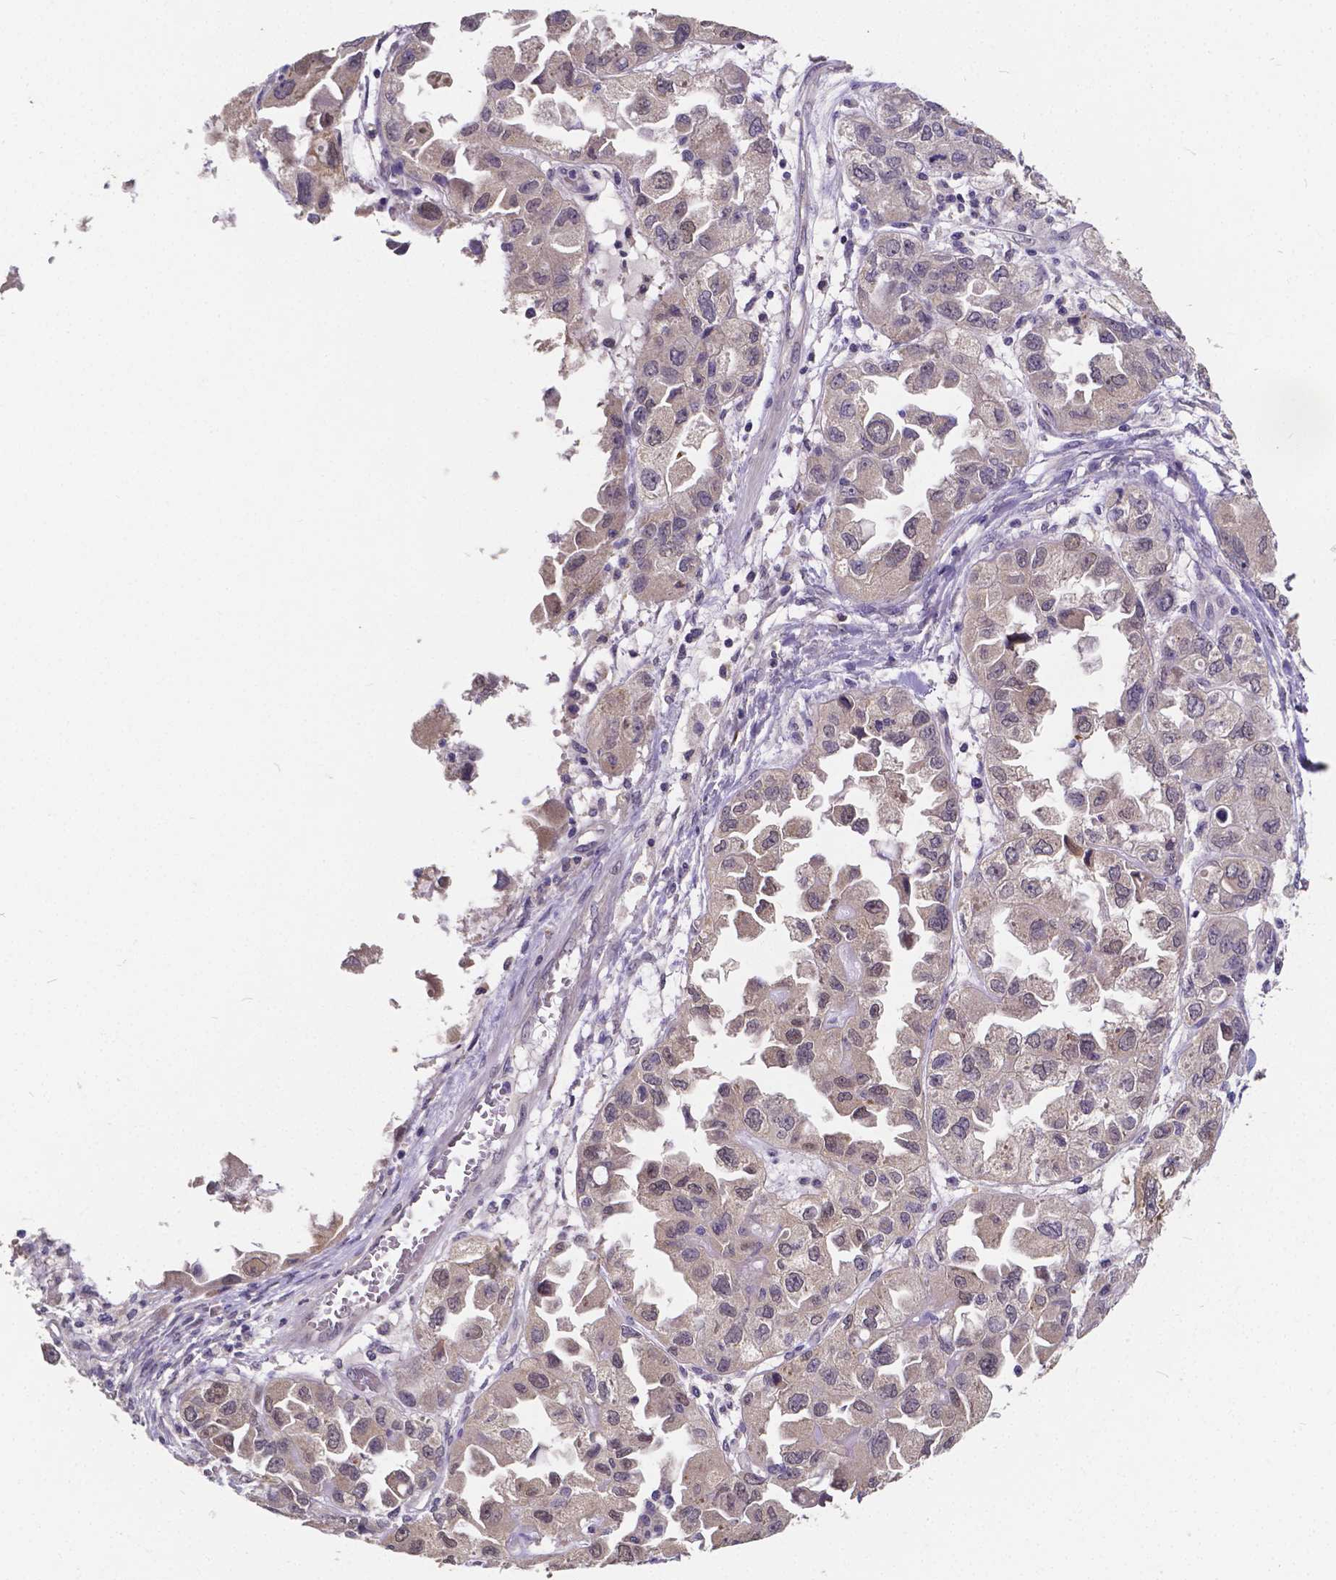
{"staining": {"intensity": "negative", "quantity": "none", "location": "none"}, "tissue": "ovarian cancer", "cell_type": "Tumor cells", "image_type": "cancer", "snomed": [{"axis": "morphology", "description": "Cystadenocarcinoma, serous, NOS"}, {"axis": "topography", "description": "Ovary"}], "caption": "Histopathology image shows no significant protein staining in tumor cells of ovarian cancer. Nuclei are stained in blue.", "gene": "CTNNA2", "patient": {"sex": "female", "age": 84}}